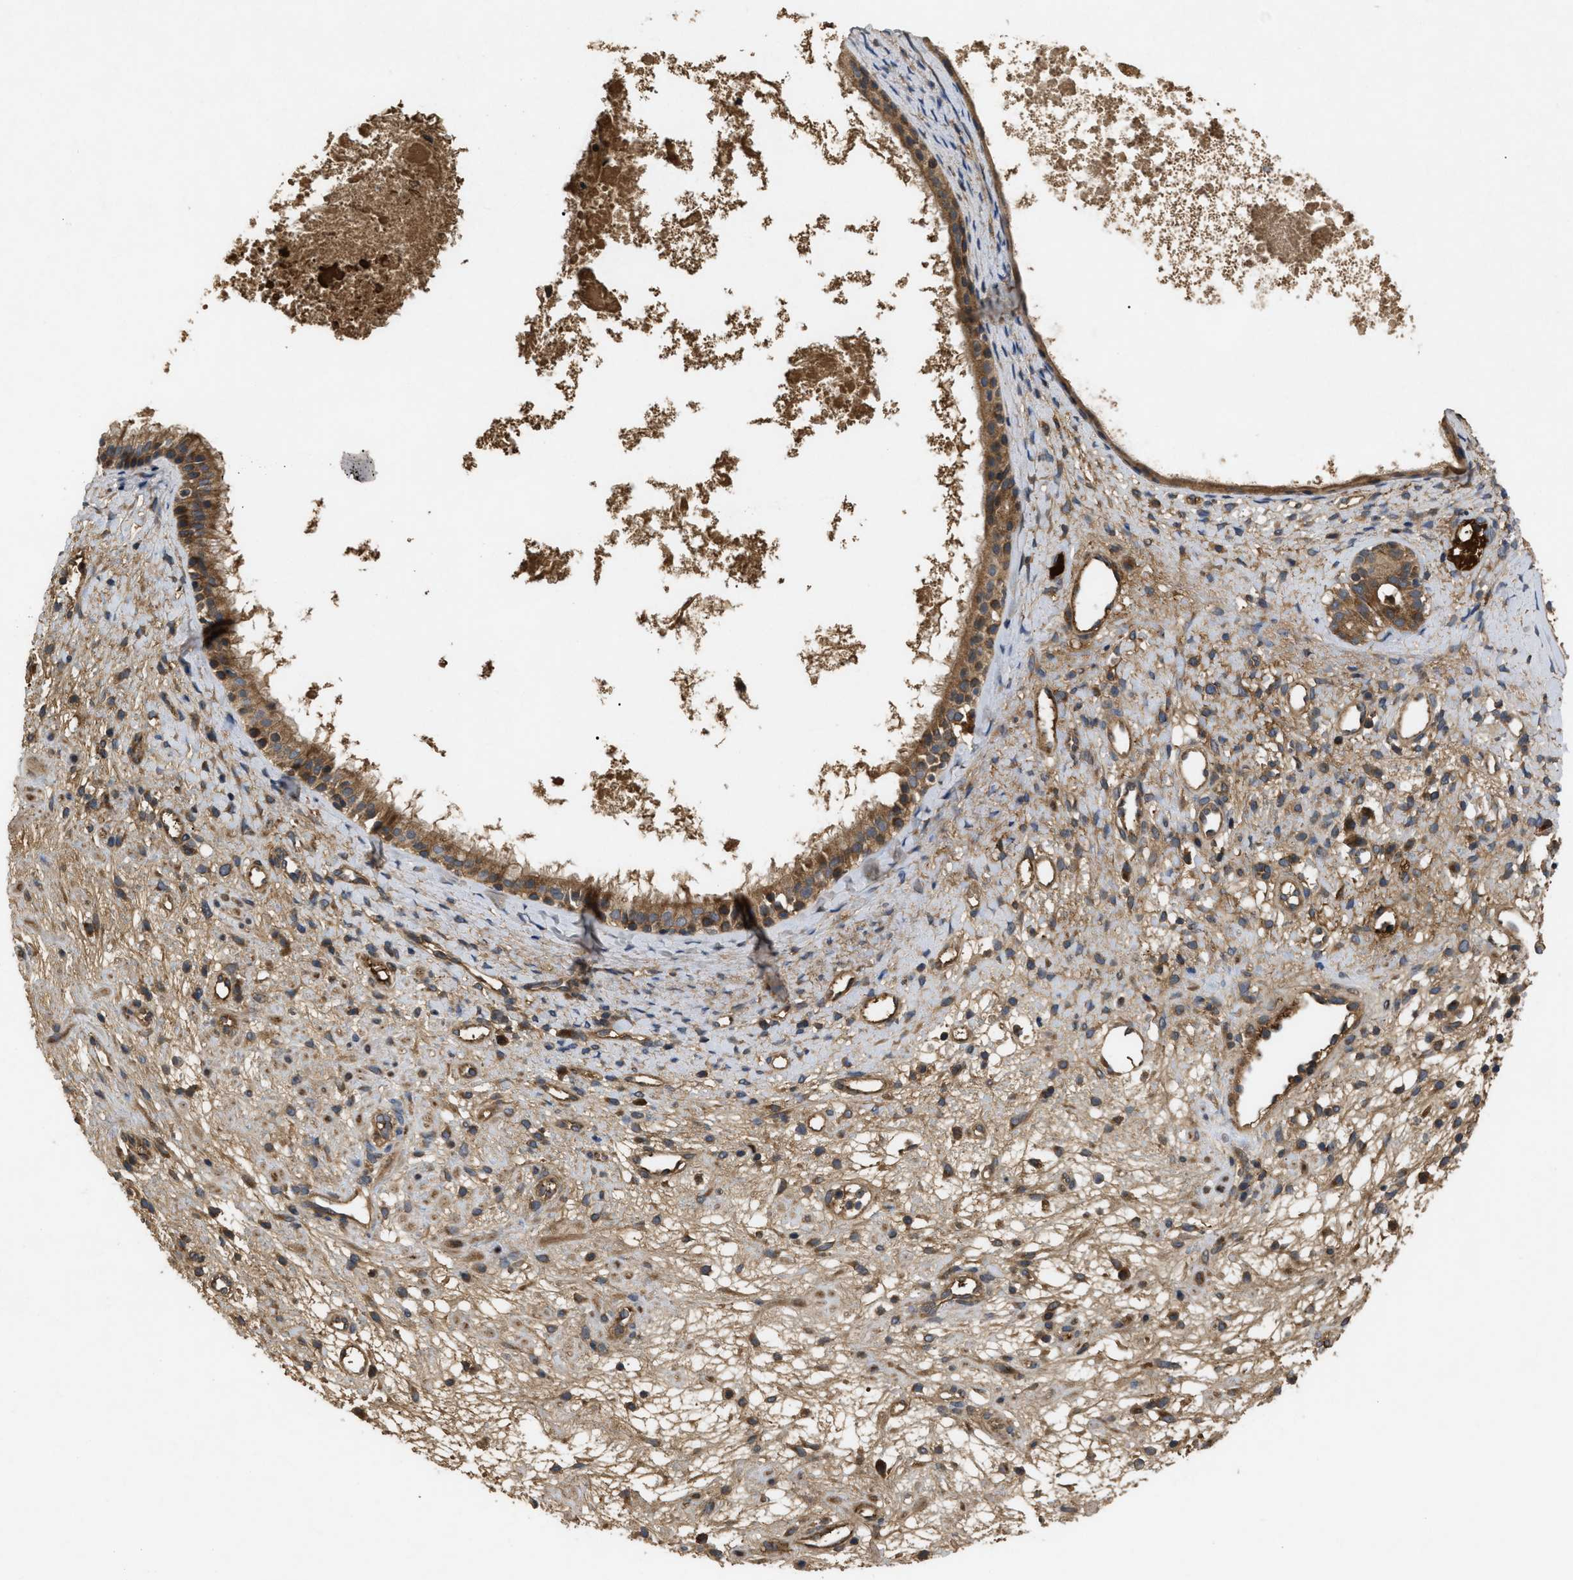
{"staining": {"intensity": "moderate", "quantity": ">75%", "location": "cytoplasmic/membranous"}, "tissue": "nasopharynx", "cell_type": "Respiratory epithelial cells", "image_type": "normal", "snomed": [{"axis": "morphology", "description": "Normal tissue, NOS"}, {"axis": "topography", "description": "Nasopharynx"}], "caption": "Nasopharynx stained for a protein (brown) demonstrates moderate cytoplasmic/membranous positive positivity in about >75% of respiratory epithelial cells.", "gene": "RAB2A", "patient": {"sex": "male", "age": 22}}